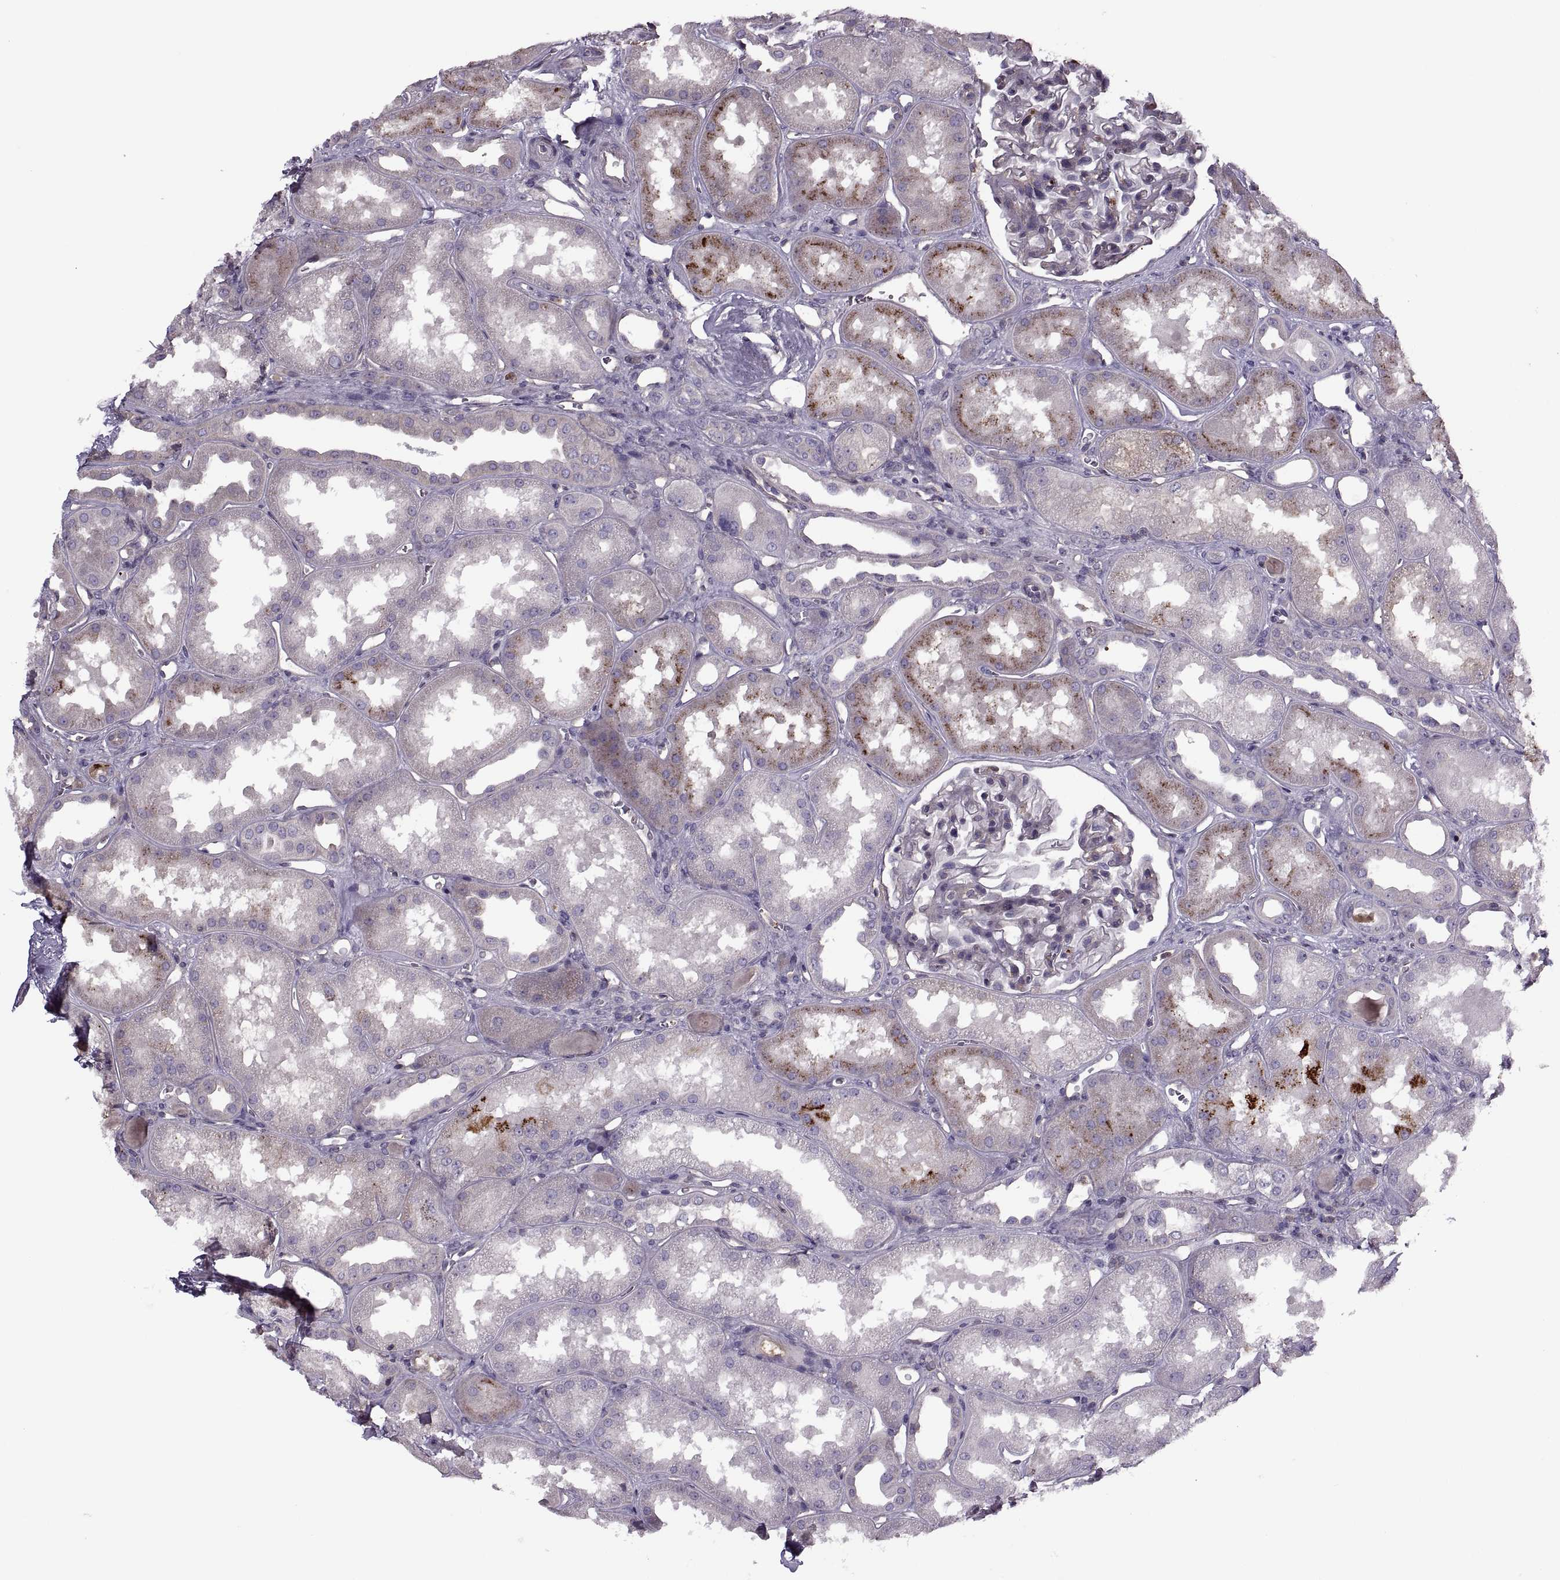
{"staining": {"intensity": "negative", "quantity": "none", "location": "none"}, "tissue": "kidney", "cell_type": "Cells in glomeruli", "image_type": "normal", "snomed": [{"axis": "morphology", "description": "Normal tissue, NOS"}, {"axis": "topography", "description": "Kidney"}], "caption": "Human kidney stained for a protein using immunohistochemistry exhibits no expression in cells in glomeruli.", "gene": "SLC2A14", "patient": {"sex": "male", "age": 61}}